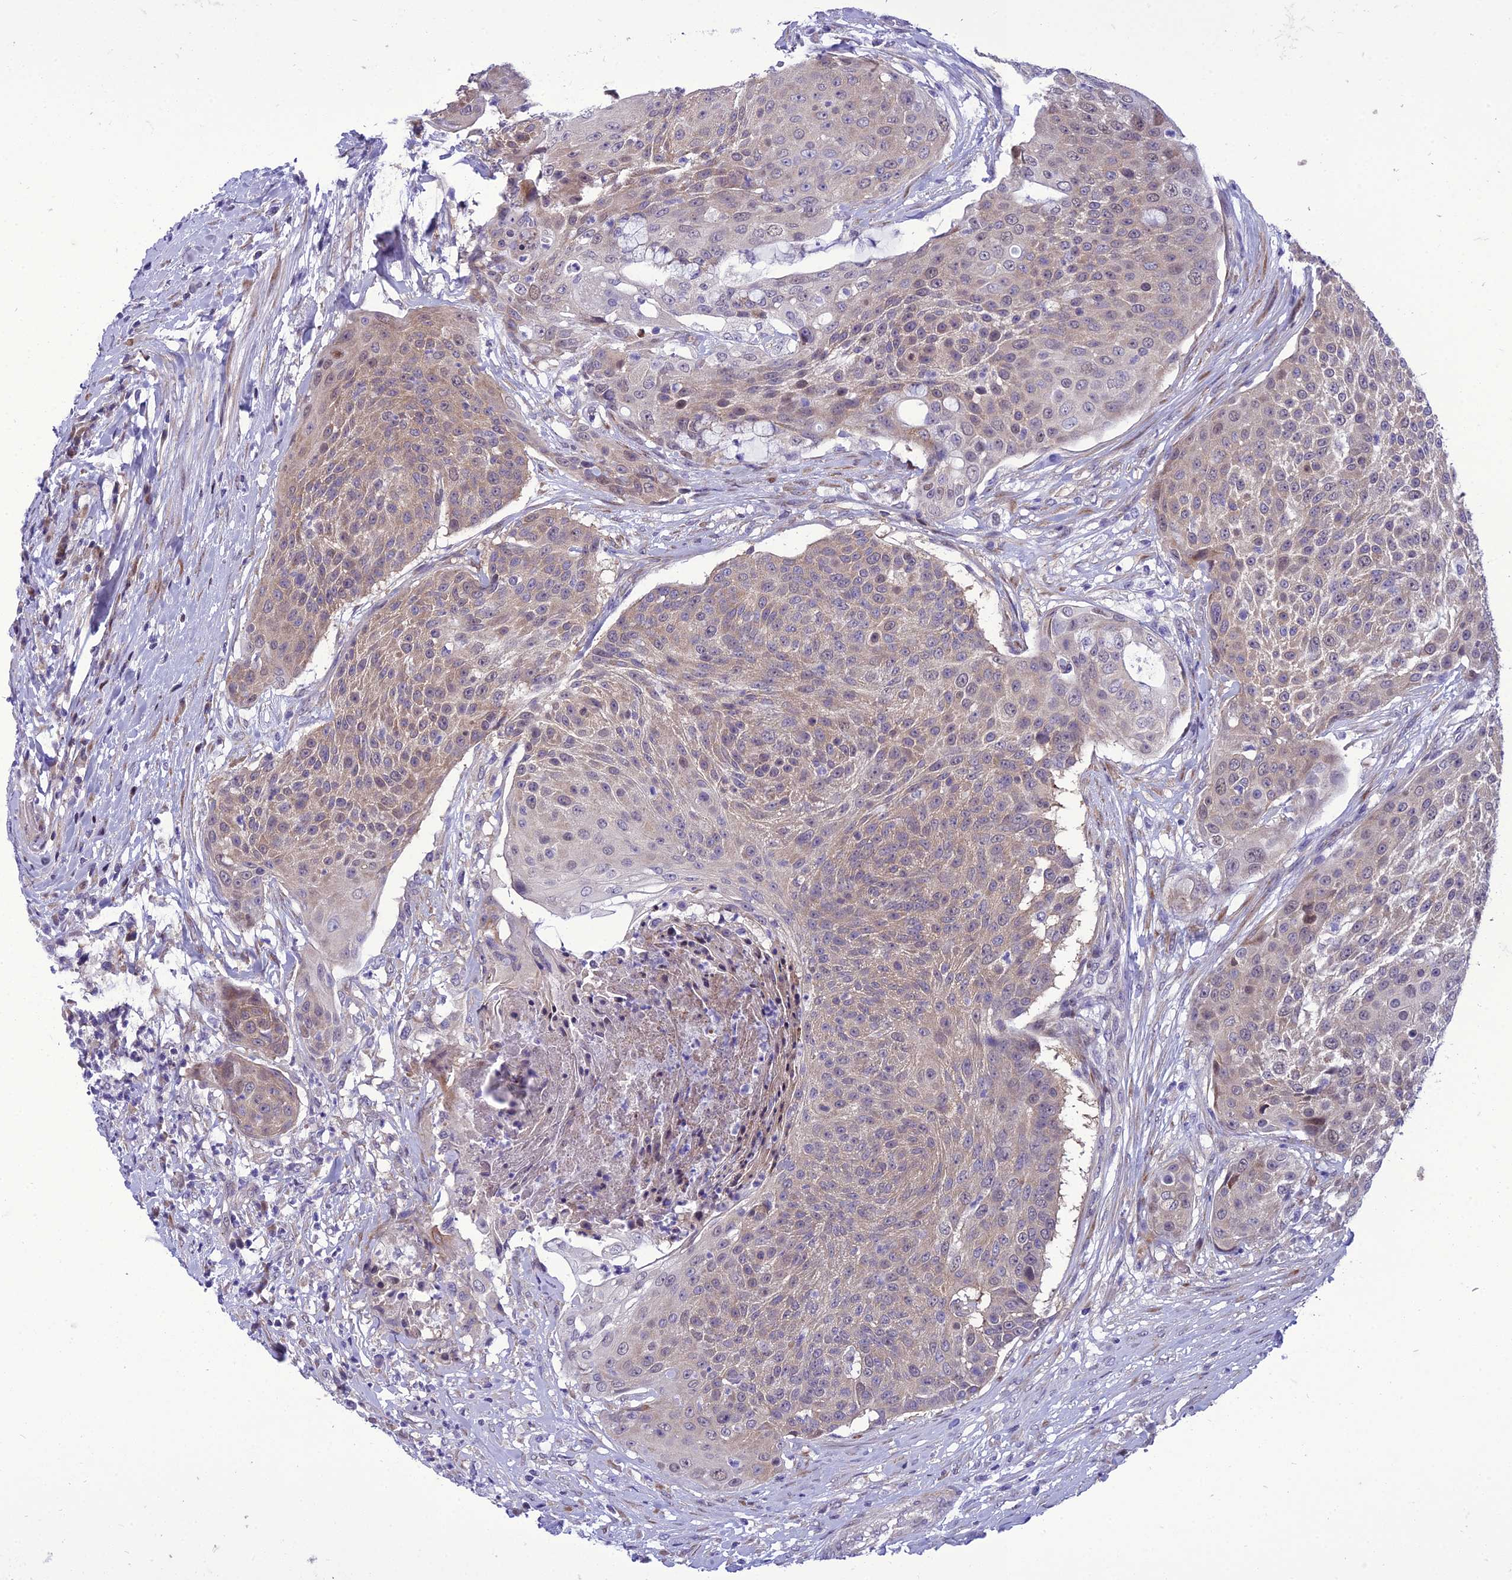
{"staining": {"intensity": "weak", "quantity": "25%-75%", "location": "cytoplasmic/membranous,nuclear"}, "tissue": "urothelial cancer", "cell_type": "Tumor cells", "image_type": "cancer", "snomed": [{"axis": "morphology", "description": "Urothelial carcinoma, High grade"}, {"axis": "topography", "description": "Urinary bladder"}], "caption": "Tumor cells display low levels of weak cytoplasmic/membranous and nuclear staining in about 25%-75% of cells in urothelial cancer.", "gene": "GAB4", "patient": {"sex": "female", "age": 63}}